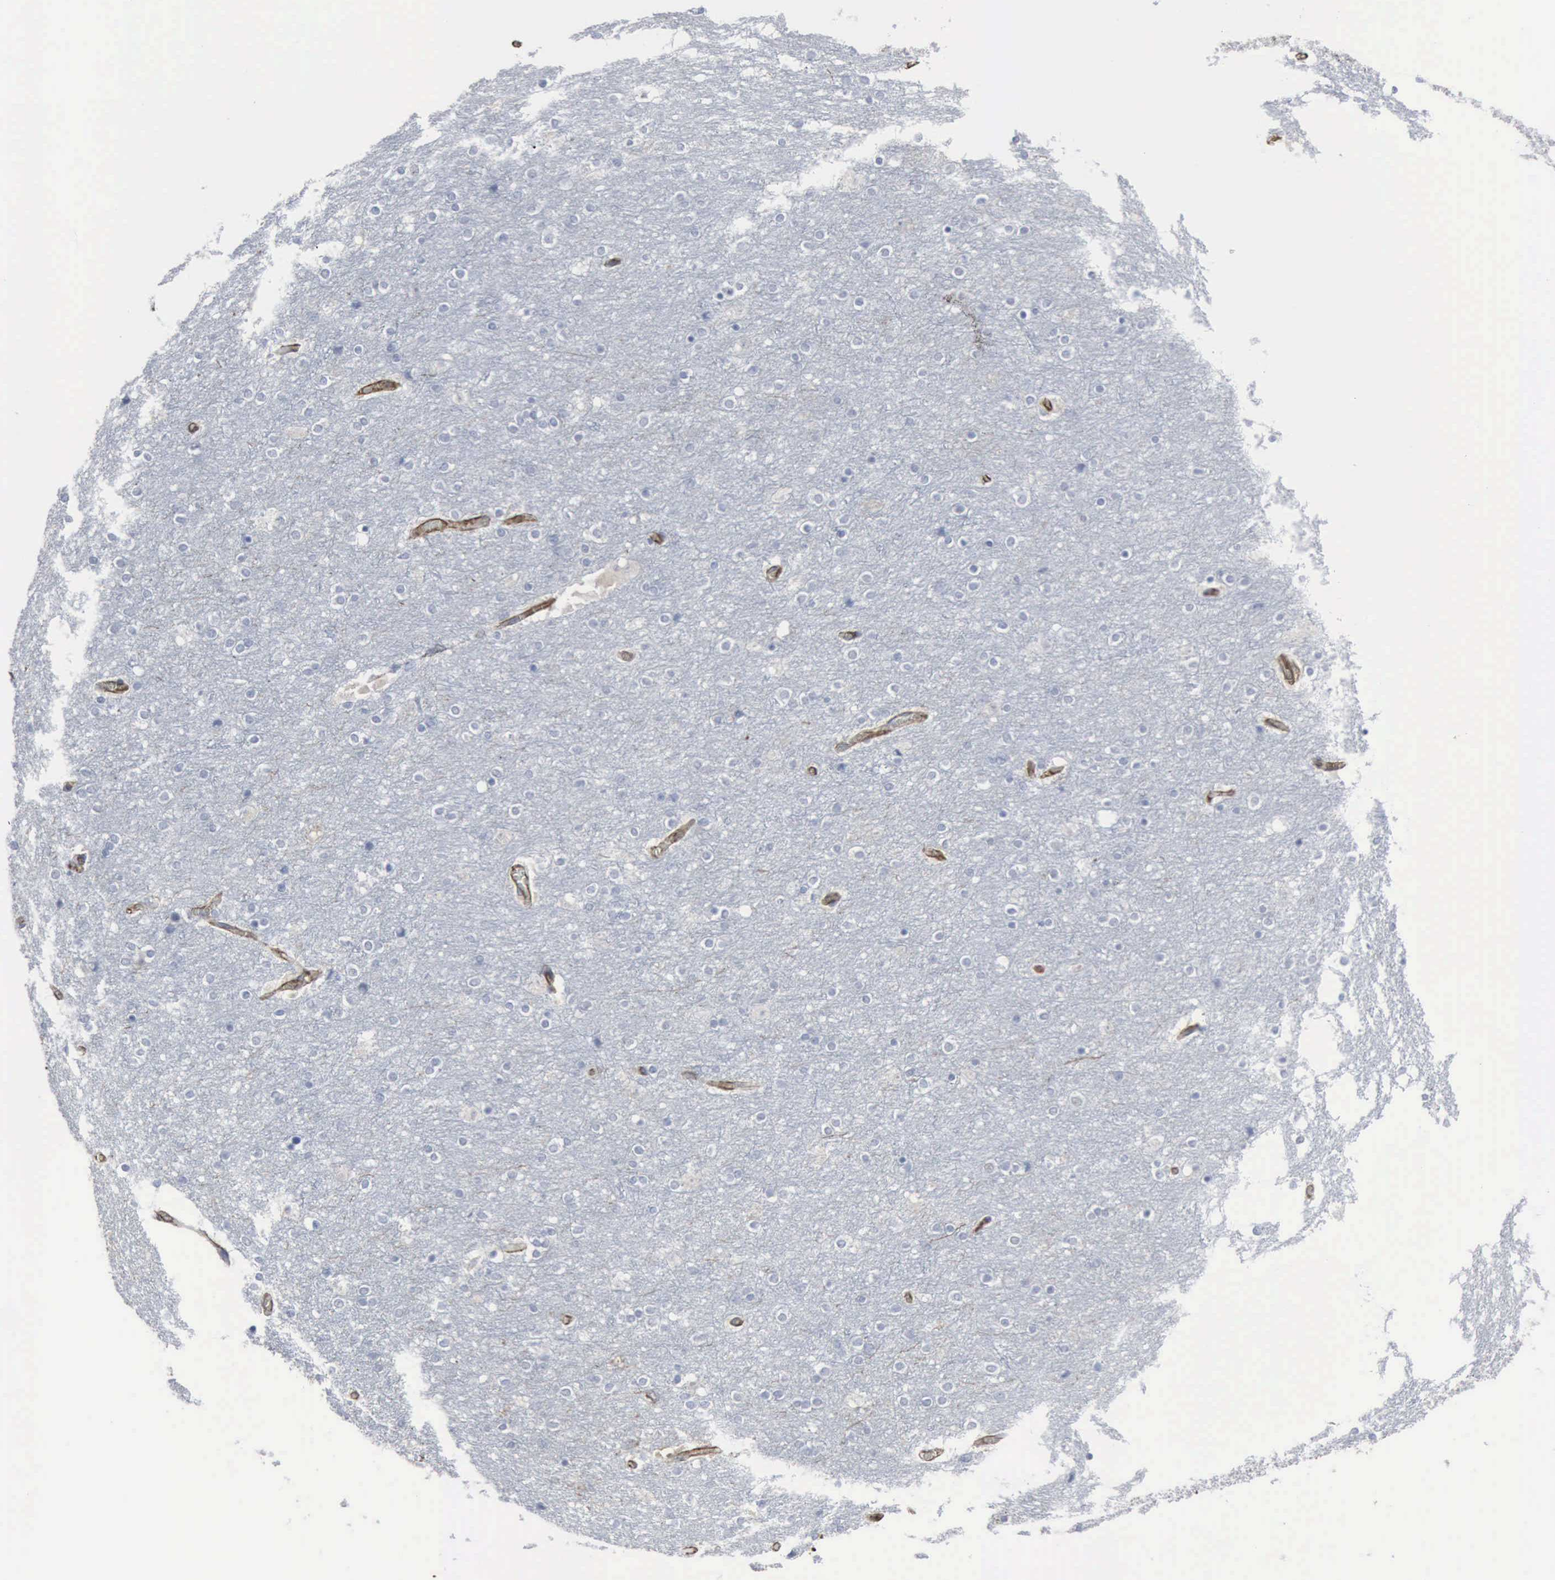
{"staining": {"intensity": "strong", "quantity": ">75%", "location": "cytoplasmic/membranous"}, "tissue": "cerebral cortex", "cell_type": "Endothelial cells", "image_type": "normal", "snomed": [{"axis": "morphology", "description": "Normal tissue, NOS"}, {"axis": "topography", "description": "Cerebral cortex"}], "caption": "Endothelial cells demonstrate high levels of strong cytoplasmic/membranous expression in about >75% of cells in benign cerebral cortex. The protein is stained brown, and the nuclei are stained in blue (DAB IHC with brightfield microscopy, high magnification).", "gene": "CCNE1", "patient": {"sex": "female", "age": 54}}